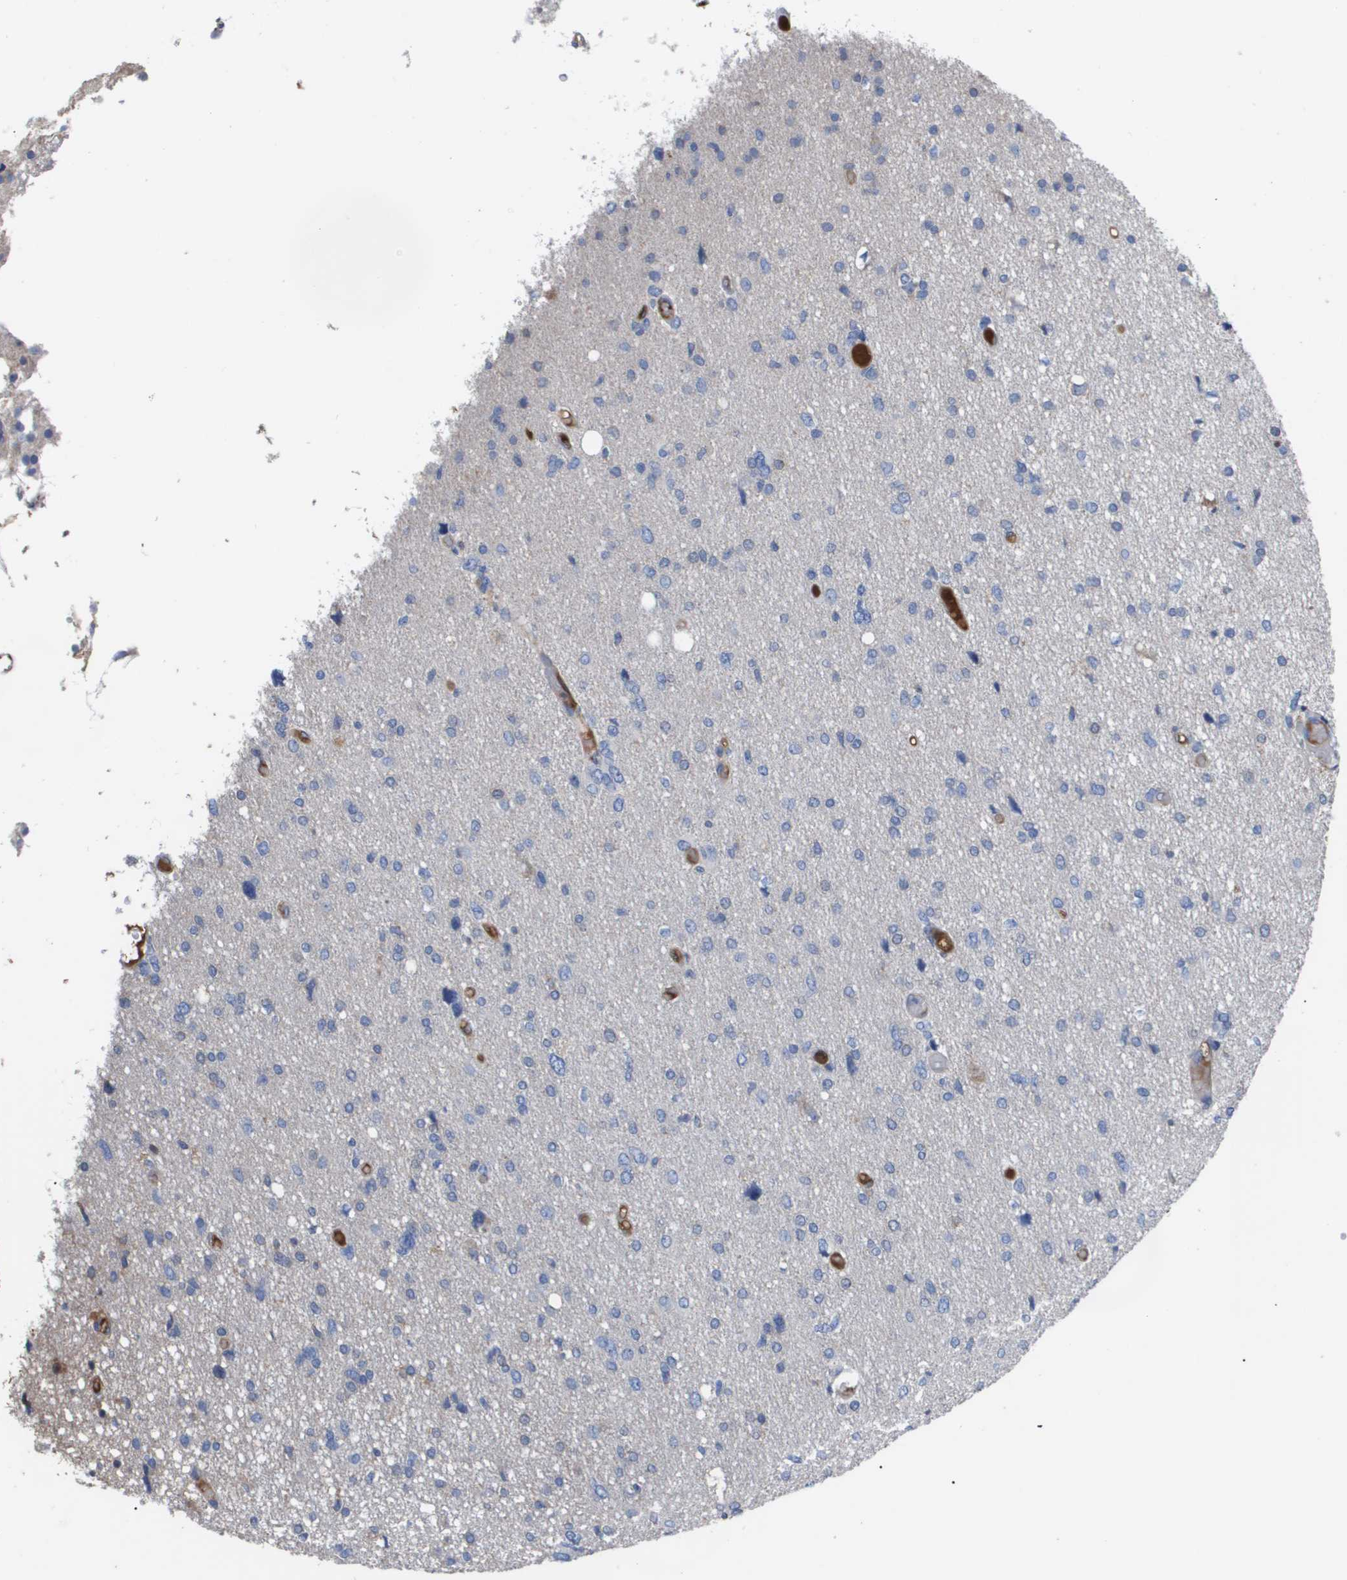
{"staining": {"intensity": "negative", "quantity": "none", "location": "none"}, "tissue": "glioma", "cell_type": "Tumor cells", "image_type": "cancer", "snomed": [{"axis": "morphology", "description": "Glioma, malignant, High grade"}, {"axis": "topography", "description": "Brain"}], "caption": "This is an immunohistochemistry image of human malignant glioma (high-grade). There is no positivity in tumor cells.", "gene": "SERPINA6", "patient": {"sex": "female", "age": 59}}